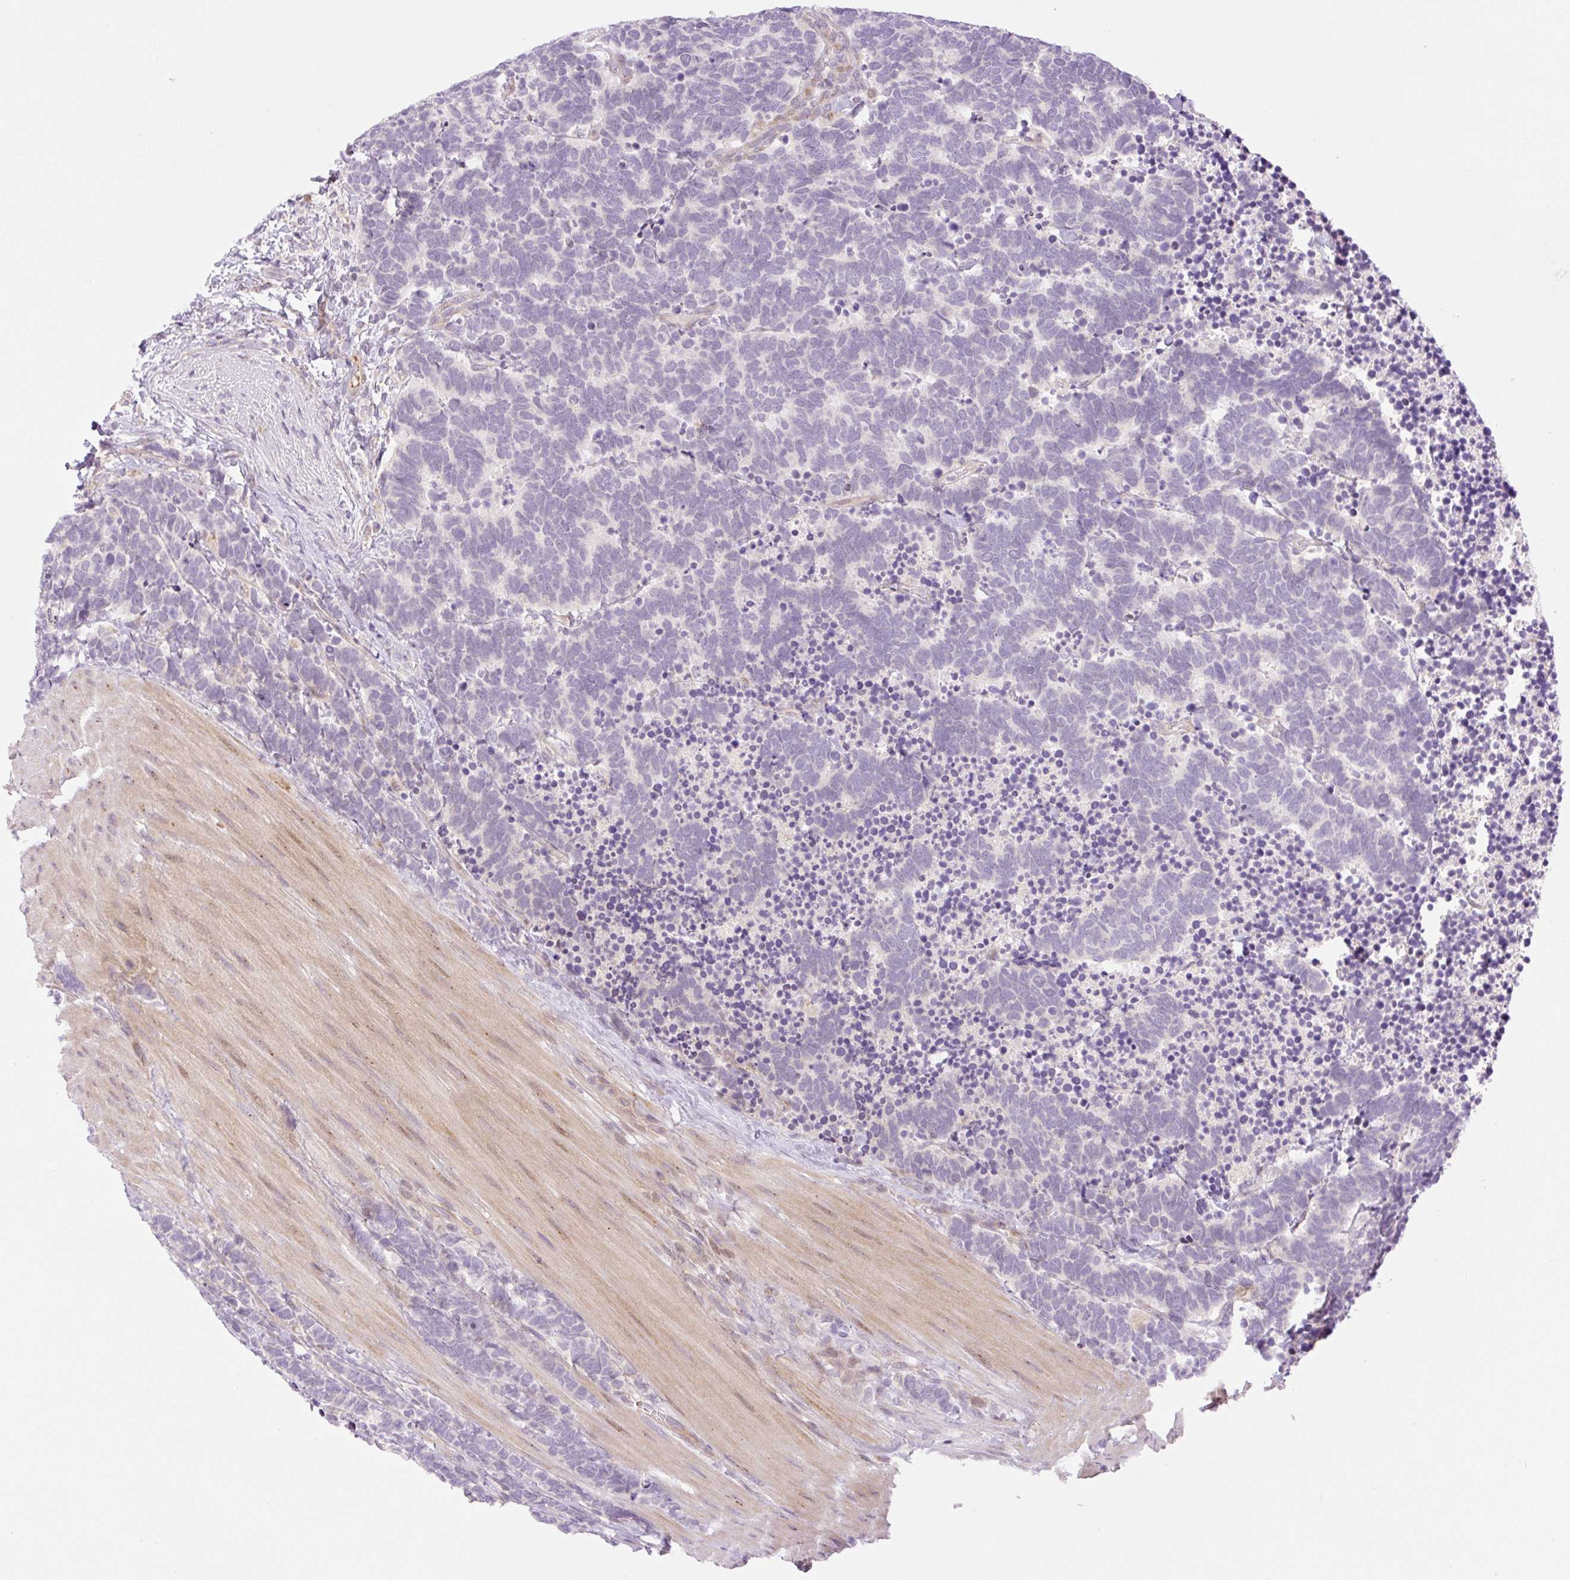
{"staining": {"intensity": "negative", "quantity": "none", "location": "none"}, "tissue": "carcinoid", "cell_type": "Tumor cells", "image_type": "cancer", "snomed": [{"axis": "morphology", "description": "Carcinoma, NOS"}, {"axis": "morphology", "description": "Carcinoid, malignant, NOS"}, {"axis": "topography", "description": "Urinary bladder"}], "caption": "The image demonstrates no significant positivity in tumor cells of carcinoid.", "gene": "ZNF394", "patient": {"sex": "male", "age": 57}}